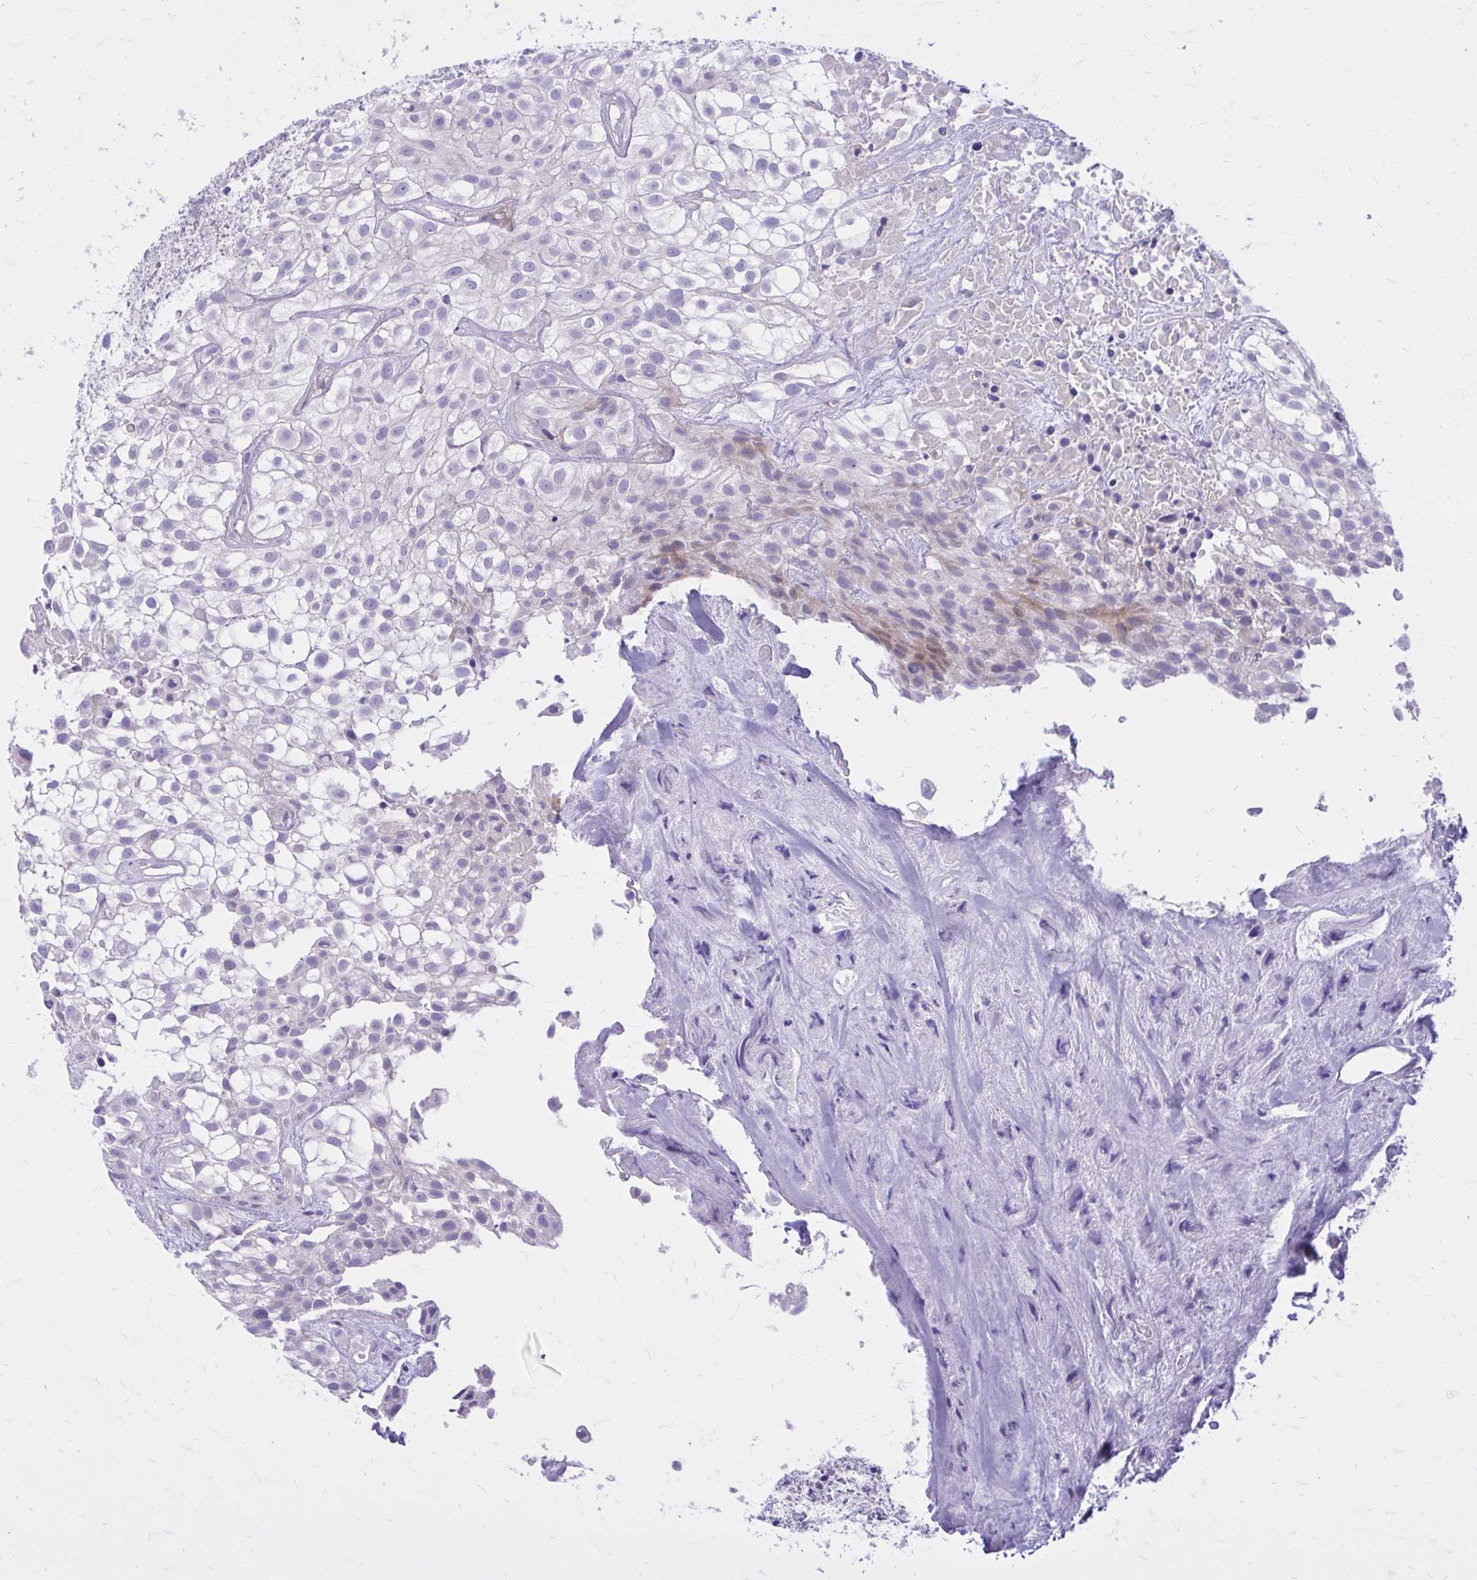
{"staining": {"intensity": "negative", "quantity": "none", "location": "none"}, "tissue": "urothelial cancer", "cell_type": "Tumor cells", "image_type": "cancer", "snomed": [{"axis": "morphology", "description": "Urothelial carcinoma, High grade"}, {"axis": "topography", "description": "Urinary bladder"}], "caption": "Immunohistochemistry (IHC) histopathology image of neoplastic tissue: urothelial cancer stained with DAB (3,3'-diaminobenzidine) exhibits no significant protein positivity in tumor cells.", "gene": "ADAMTSL1", "patient": {"sex": "male", "age": 56}}